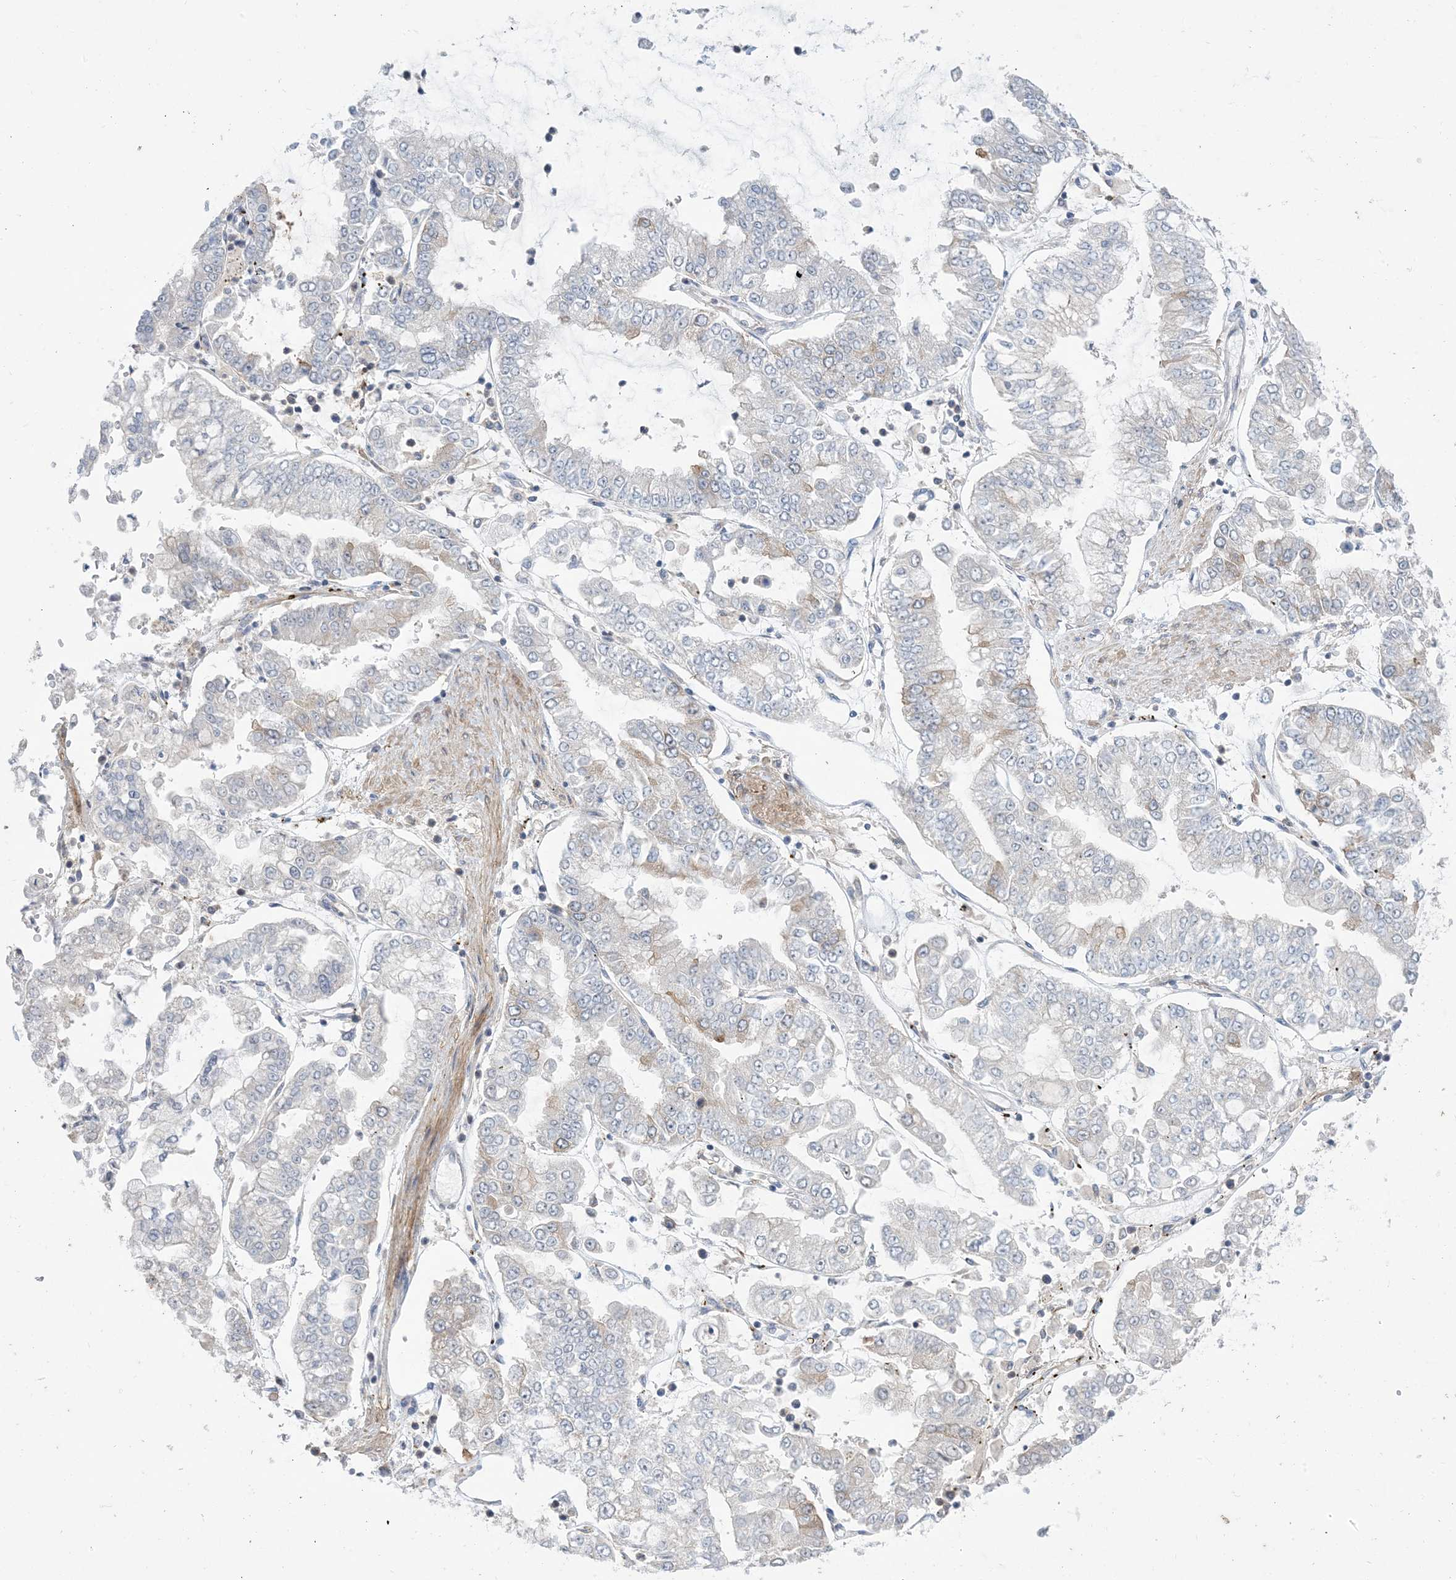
{"staining": {"intensity": "negative", "quantity": "none", "location": "none"}, "tissue": "stomach cancer", "cell_type": "Tumor cells", "image_type": "cancer", "snomed": [{"axis": "morphology", "description": "Adenocarcinoma, NOS"}, {"axis": "topography", "description": "Stomach"}], "caption": "Tumor cells show no significant protein positivity in adenocarcinoma (stomach).", "gene": "AOC1", "patient": {"sex": "male", "age": 76}}